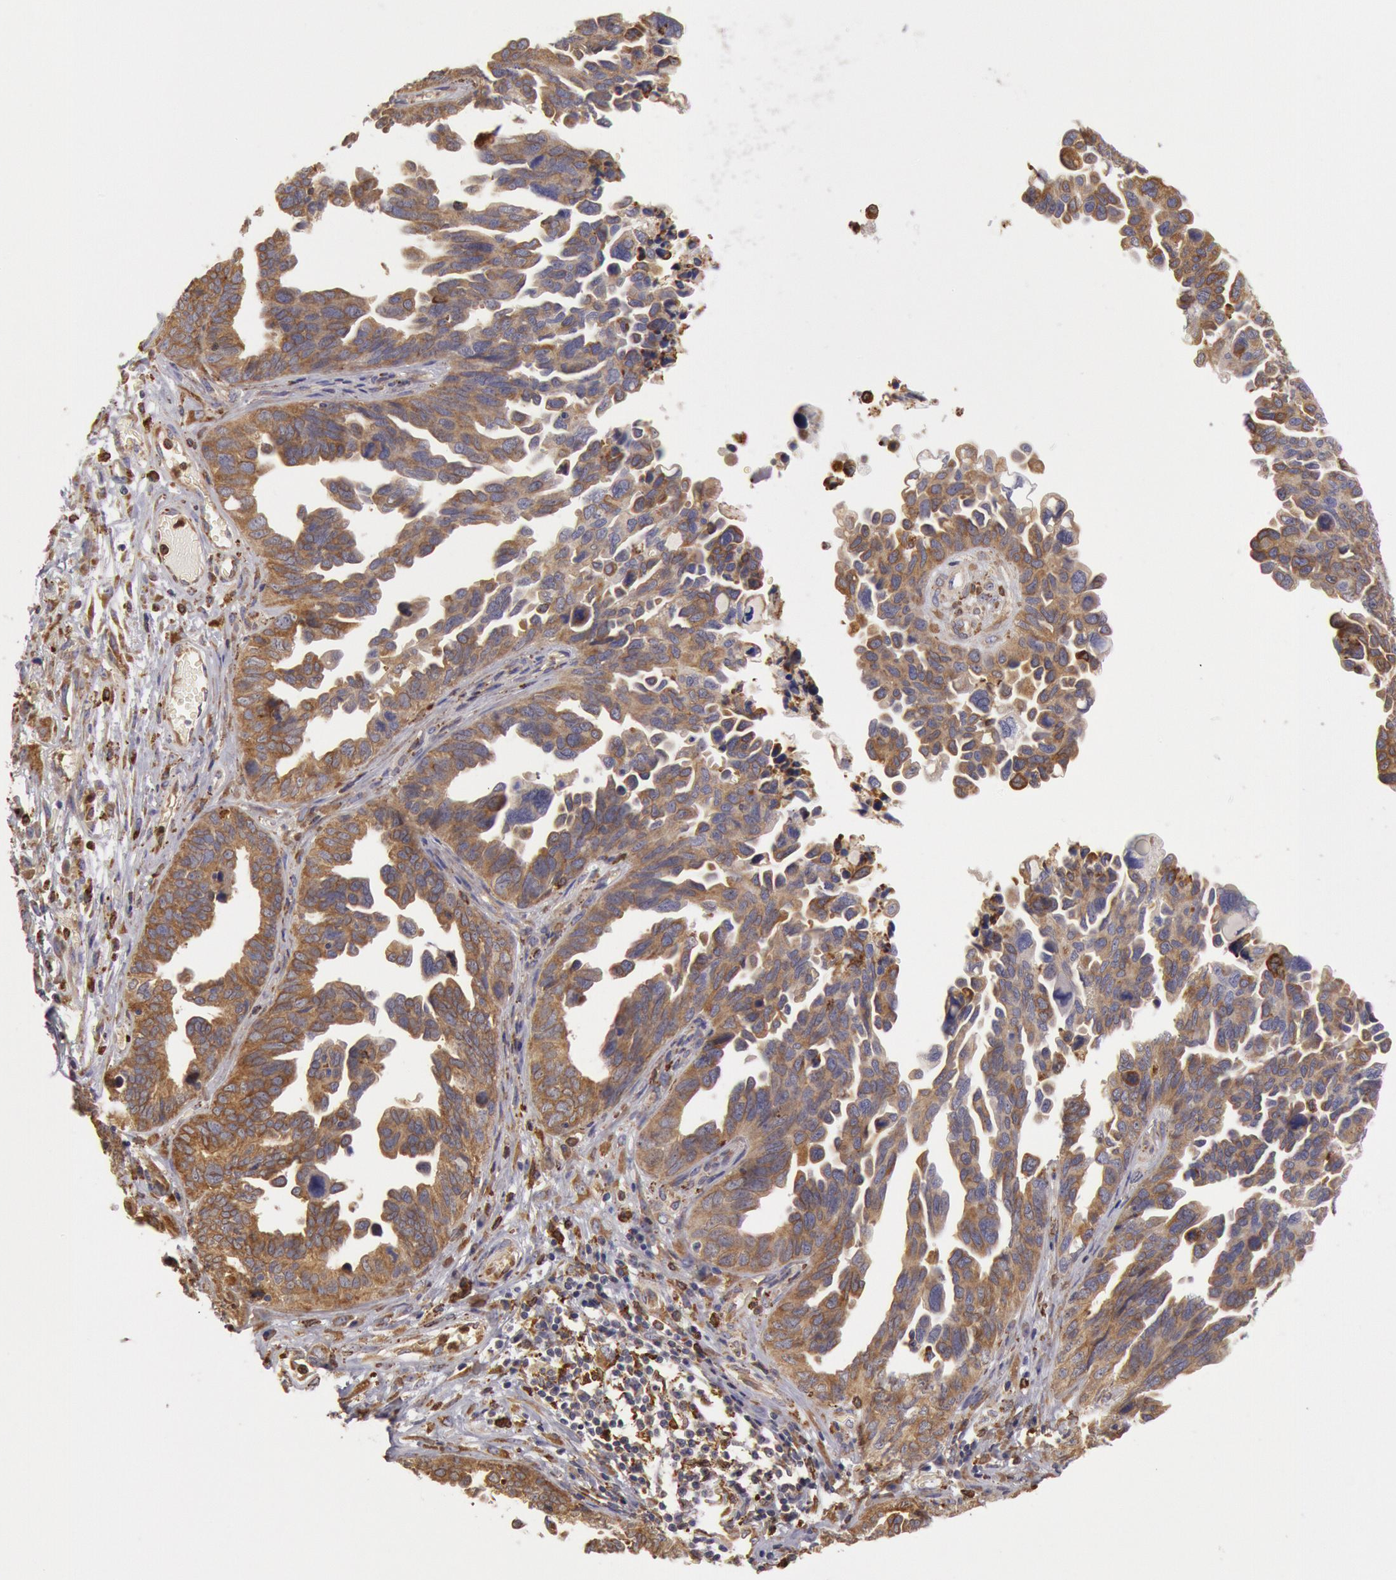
{"staining": {"intensity": "moderate", "quantity": ">75%", "location": "cytoplasmic/membranous"}, "tissue": "ovarian cancer", "cell_type": "Tumor cells", "image_type": "cancer", "snomed": [{"axis": "morphology", "description": "Cystadenocarcinoma, serous, NOS"}, {"axis": "topography", "description": "Ovary"}], "caption": "Immunohistochemical staining of ovarian serous cystadenocarcinoma shows moderate cytoplasmic/membranous protein staining in about >75% of tumor cells. The protein is shown in brown color, while the nuclei are stained blue.", "gene": "ERP44", "patient": {"sex": "female", "age": 64}}